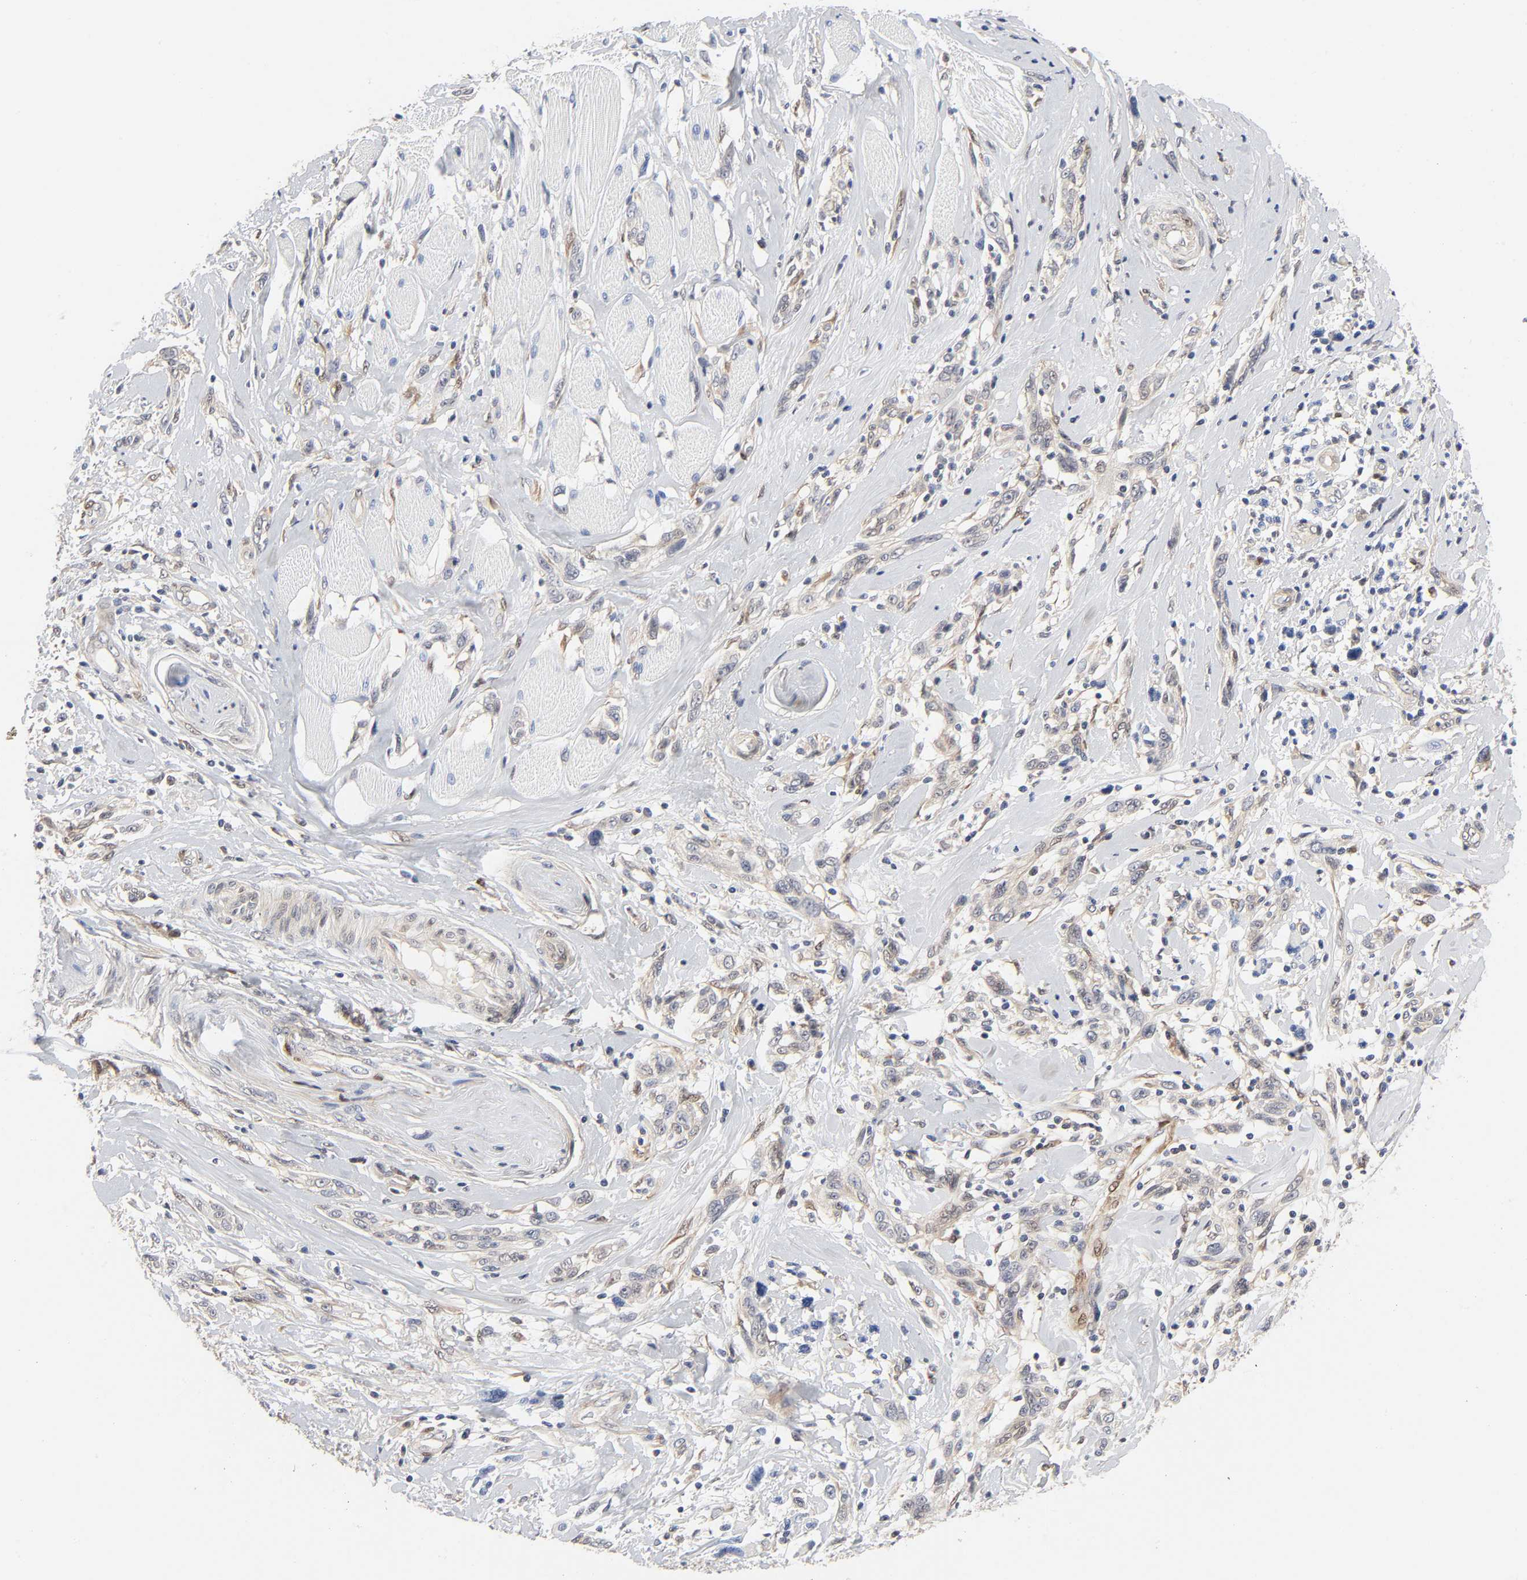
{"staining": {"intensity": "weak", "quantity": ">75%", "location": "cytoplasmic/membranous"}, "tissue": "melanoma", "cell_type": "Tumor cells", "image_type": "cancer", "snomed": [{"axis": "morphology", "description": "Malignant melanoma, NOS"}, {"axis": "topography", "description": "Skin"}], "caption": "There is low levels of weak cytoplasmic/membranous staining in tumor cells of malignant melanoma, as demonstrated by immunohistochemical staining (brown color).", "gene": "PTEN", "patient": {"sex": "male", "age": 91}}